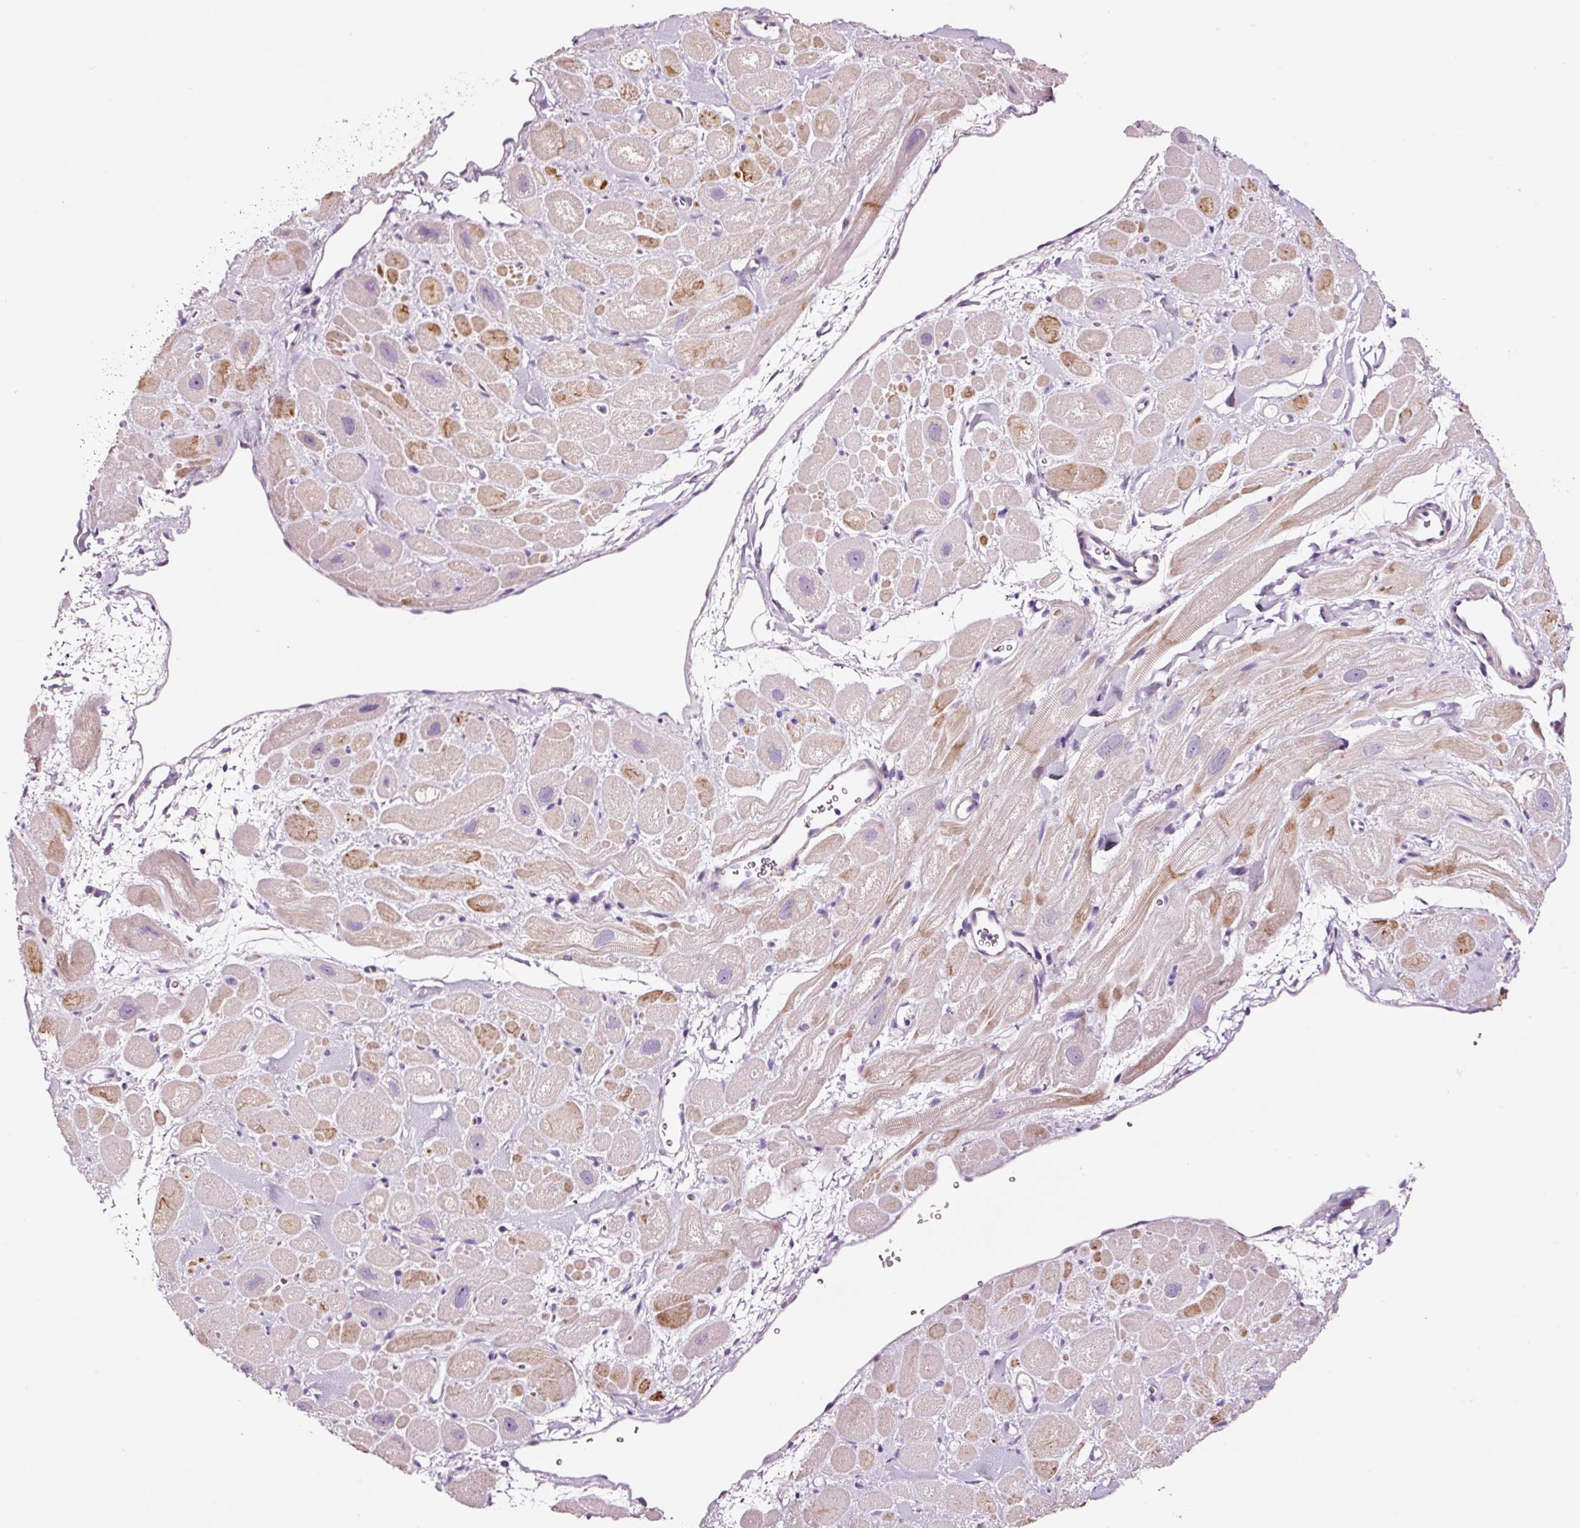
{"staining": {"intensity": "moderate", "quantity": "<25%", "location": "cytoplasmic/membranous"}, "tissue": "heart muscle", "cell_type": "Cardiomyocytes", "image_type": "normal", "snomed": [{"axis": "morphology", "description": "Normal tissue, NOS"}, {"axis": "topography", "description": "Heart"}], "caption": "An IHC histopathology image of unremarkable tissue is shown. Protein staining in brown shows moderate cytoplasmic/membranous positivity in heart muscle within cardiomyocytes.", "gene": "RTF2", "patient": {"sex": "male", "age": 49}}